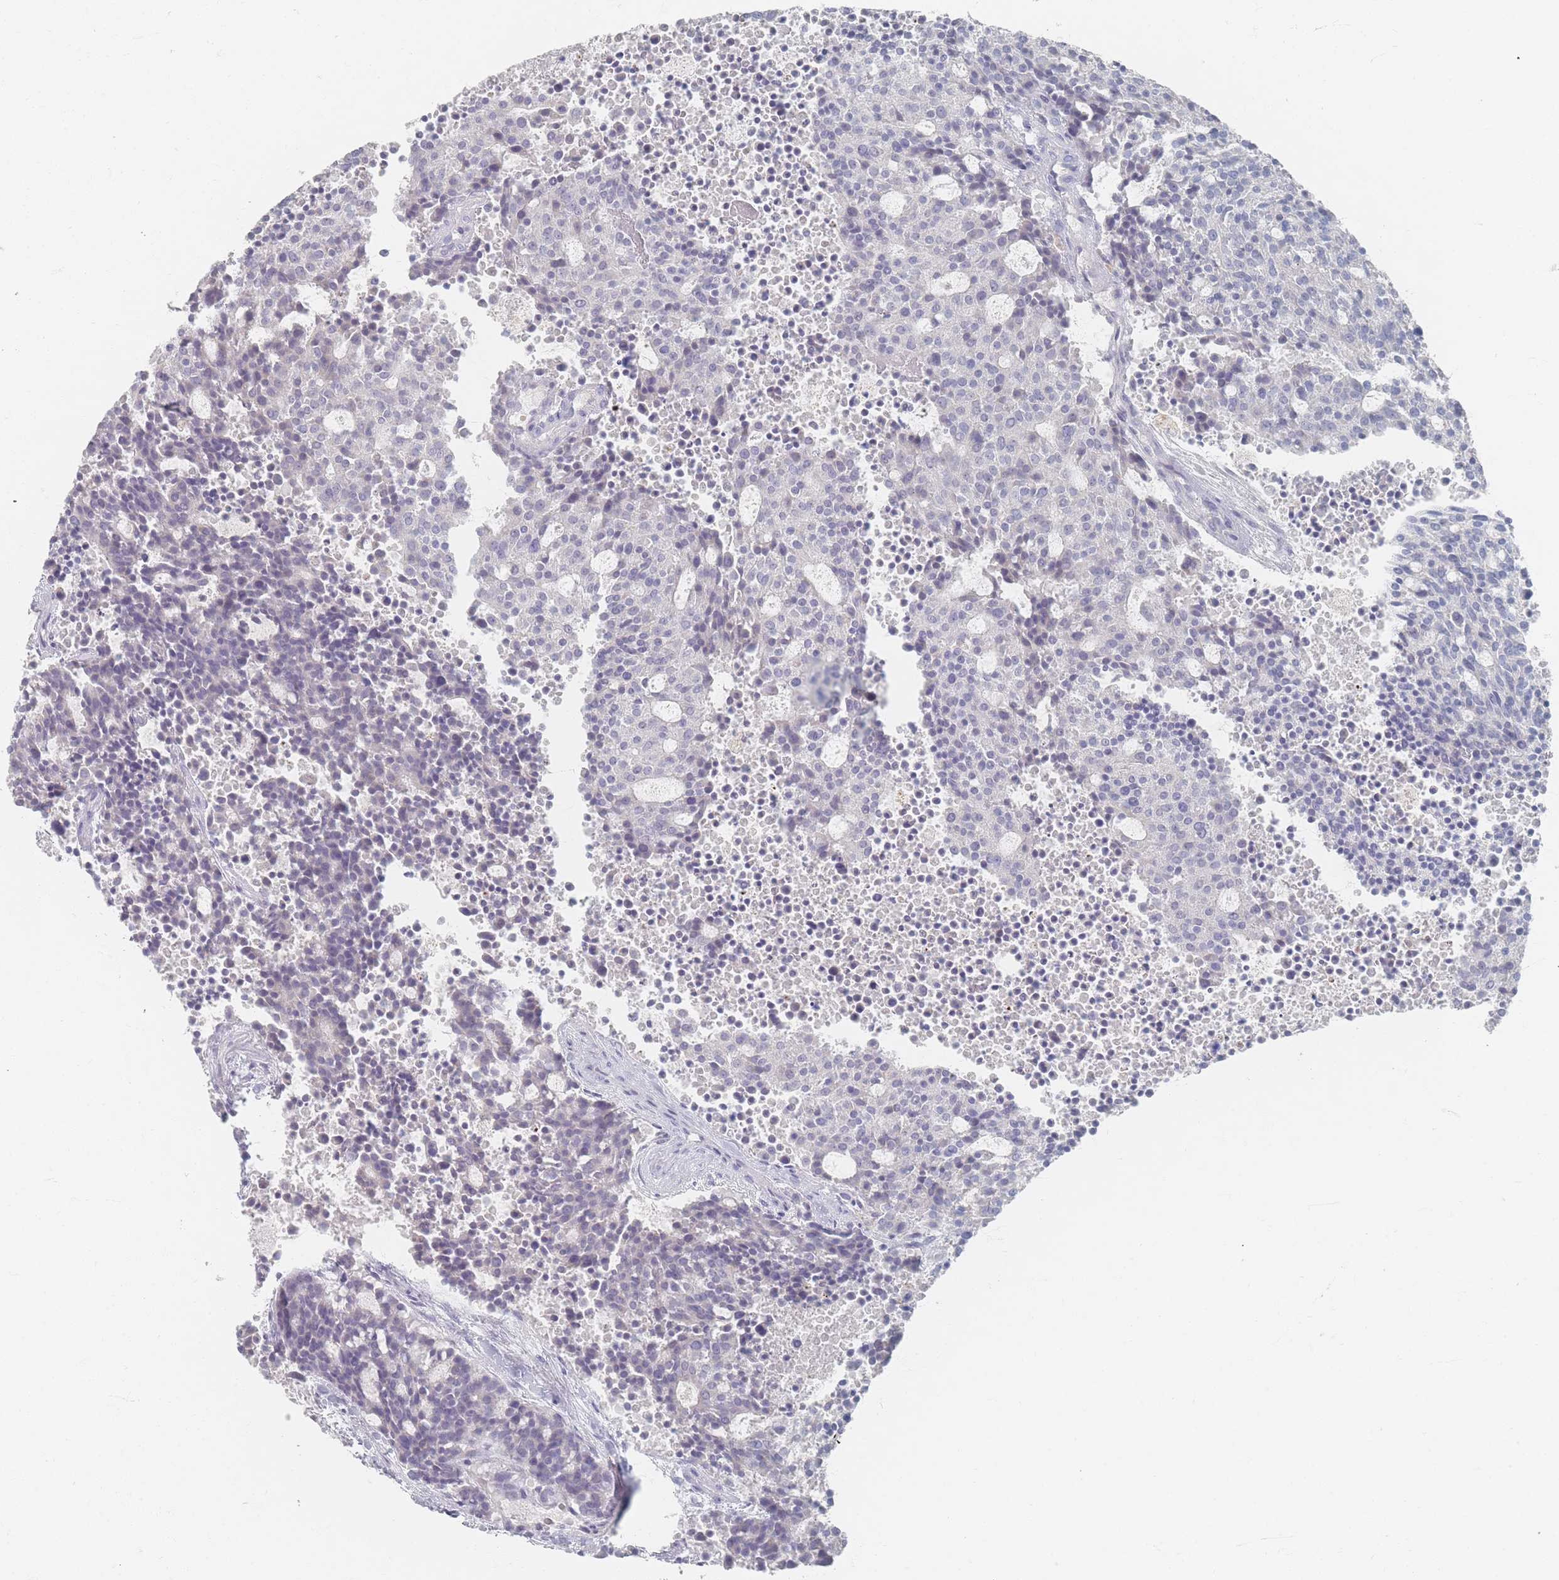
{"staining": {"intensity": "negative", "quantity": "none", "location": "none"}, "tissue": "carcinoid", "cell_type": "Tumor cells", "image_type": "cancer", "snomed": [{"axis": "morphology", "description": "Carcinoid, malignant, NOS"}, {"axis": "topography", "description": "Pancreas"}], "caption": "Photomicrograph shows no significant protein positivity in tumor cells of carcinoid (malignant). (Stains: DAB immunohistochemistry with hematoxylin counter stain, Microscopy: brightfield microscopy at high magnification).", "gene": "HELZ2", "patient": {"sex": "female", "age": 54}}